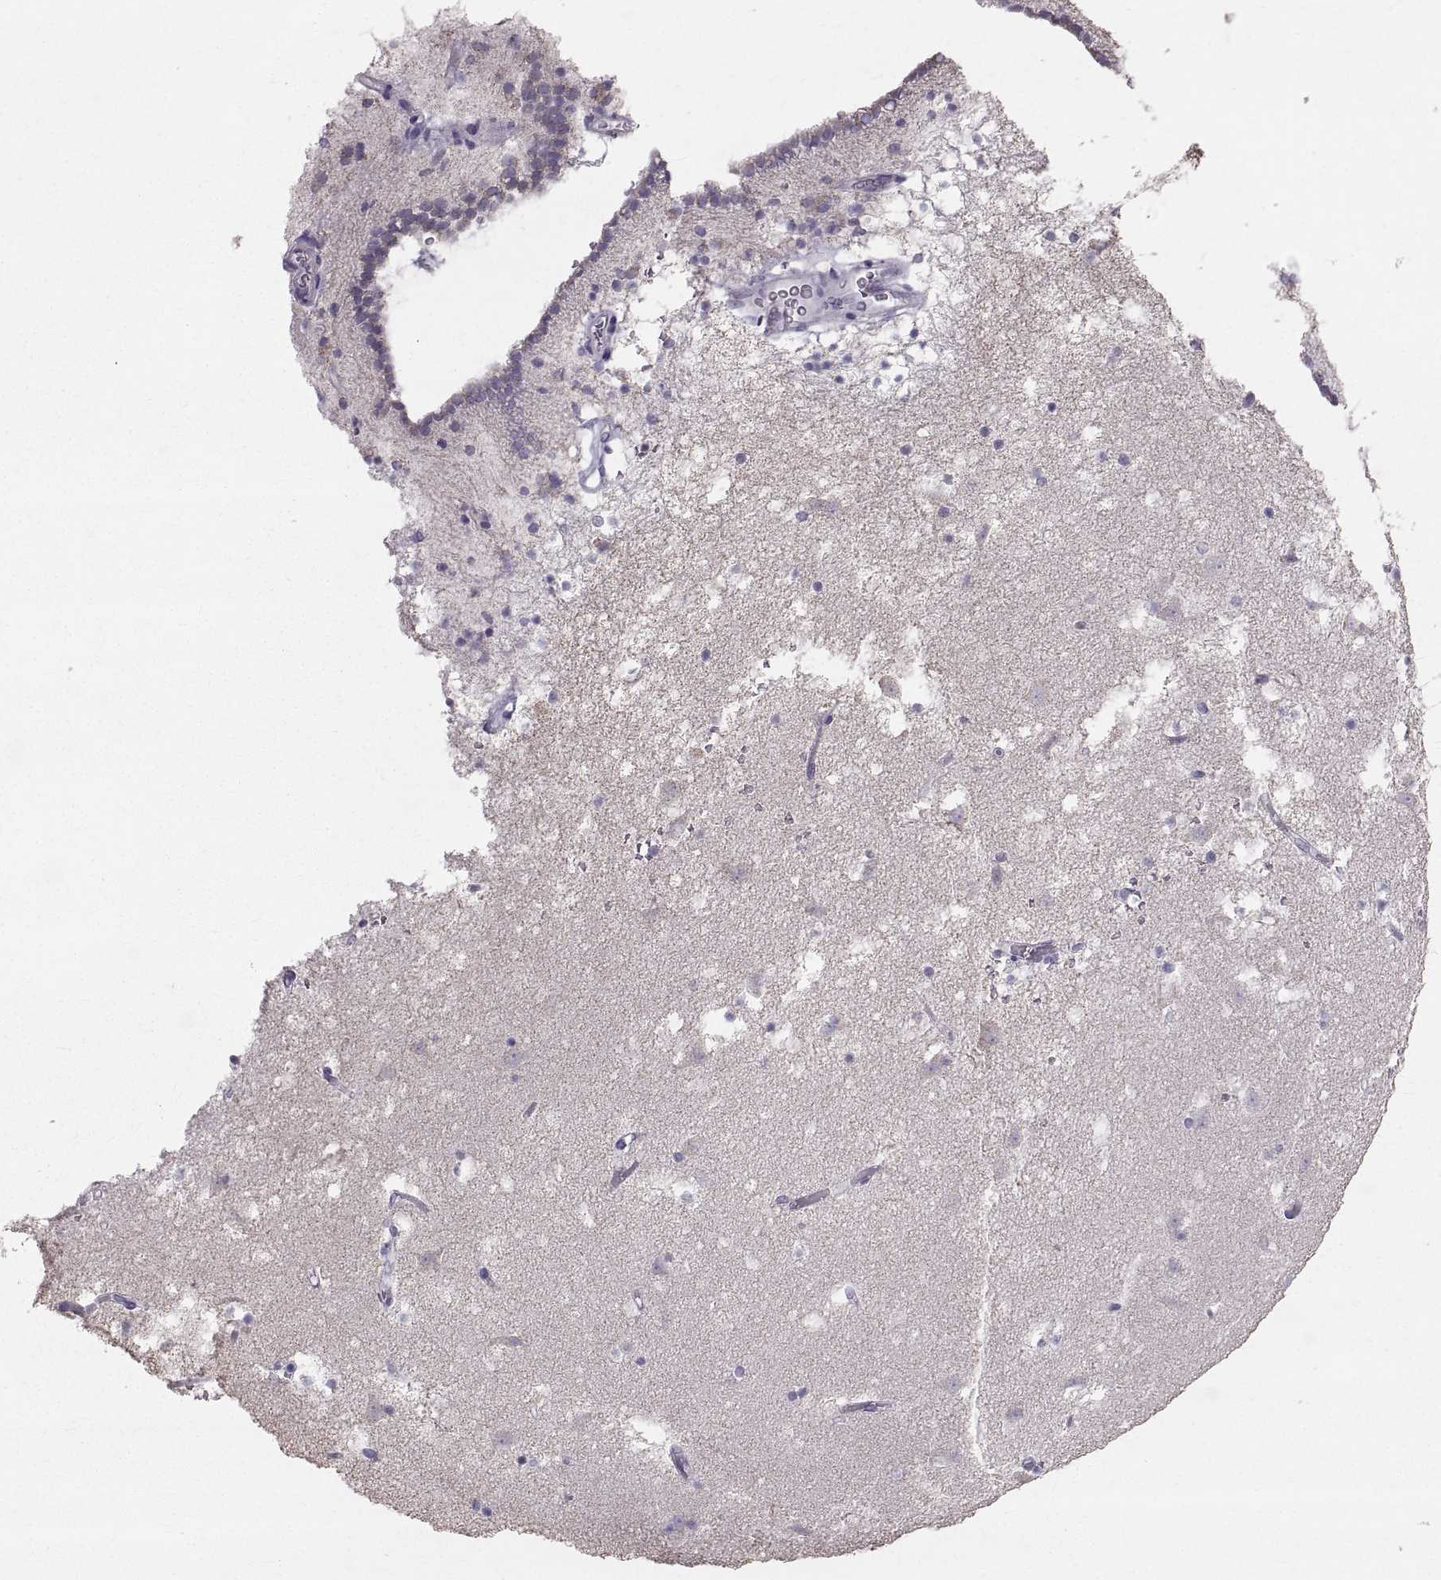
{"staining": {"intensity": "negative", "quantity": "none", "location": "none"}, "tissue": "caudate", "cell_type": "Glial cells", "image_type": "normal", "snomed": [{"axis": "morphology", "description": "Normal tissue, NOS"}, {"axis": "topography", "description": "Lateral ventricle wall"}], "caption": "This photomicrograph is of benign caudate stained with immunohistochemistry to label a protein in brown with the nuclei are counter-stained blue. There is no staining in glial cells.", "gene": "STMND1", "patient": {"sex": "female", "age": 42}}